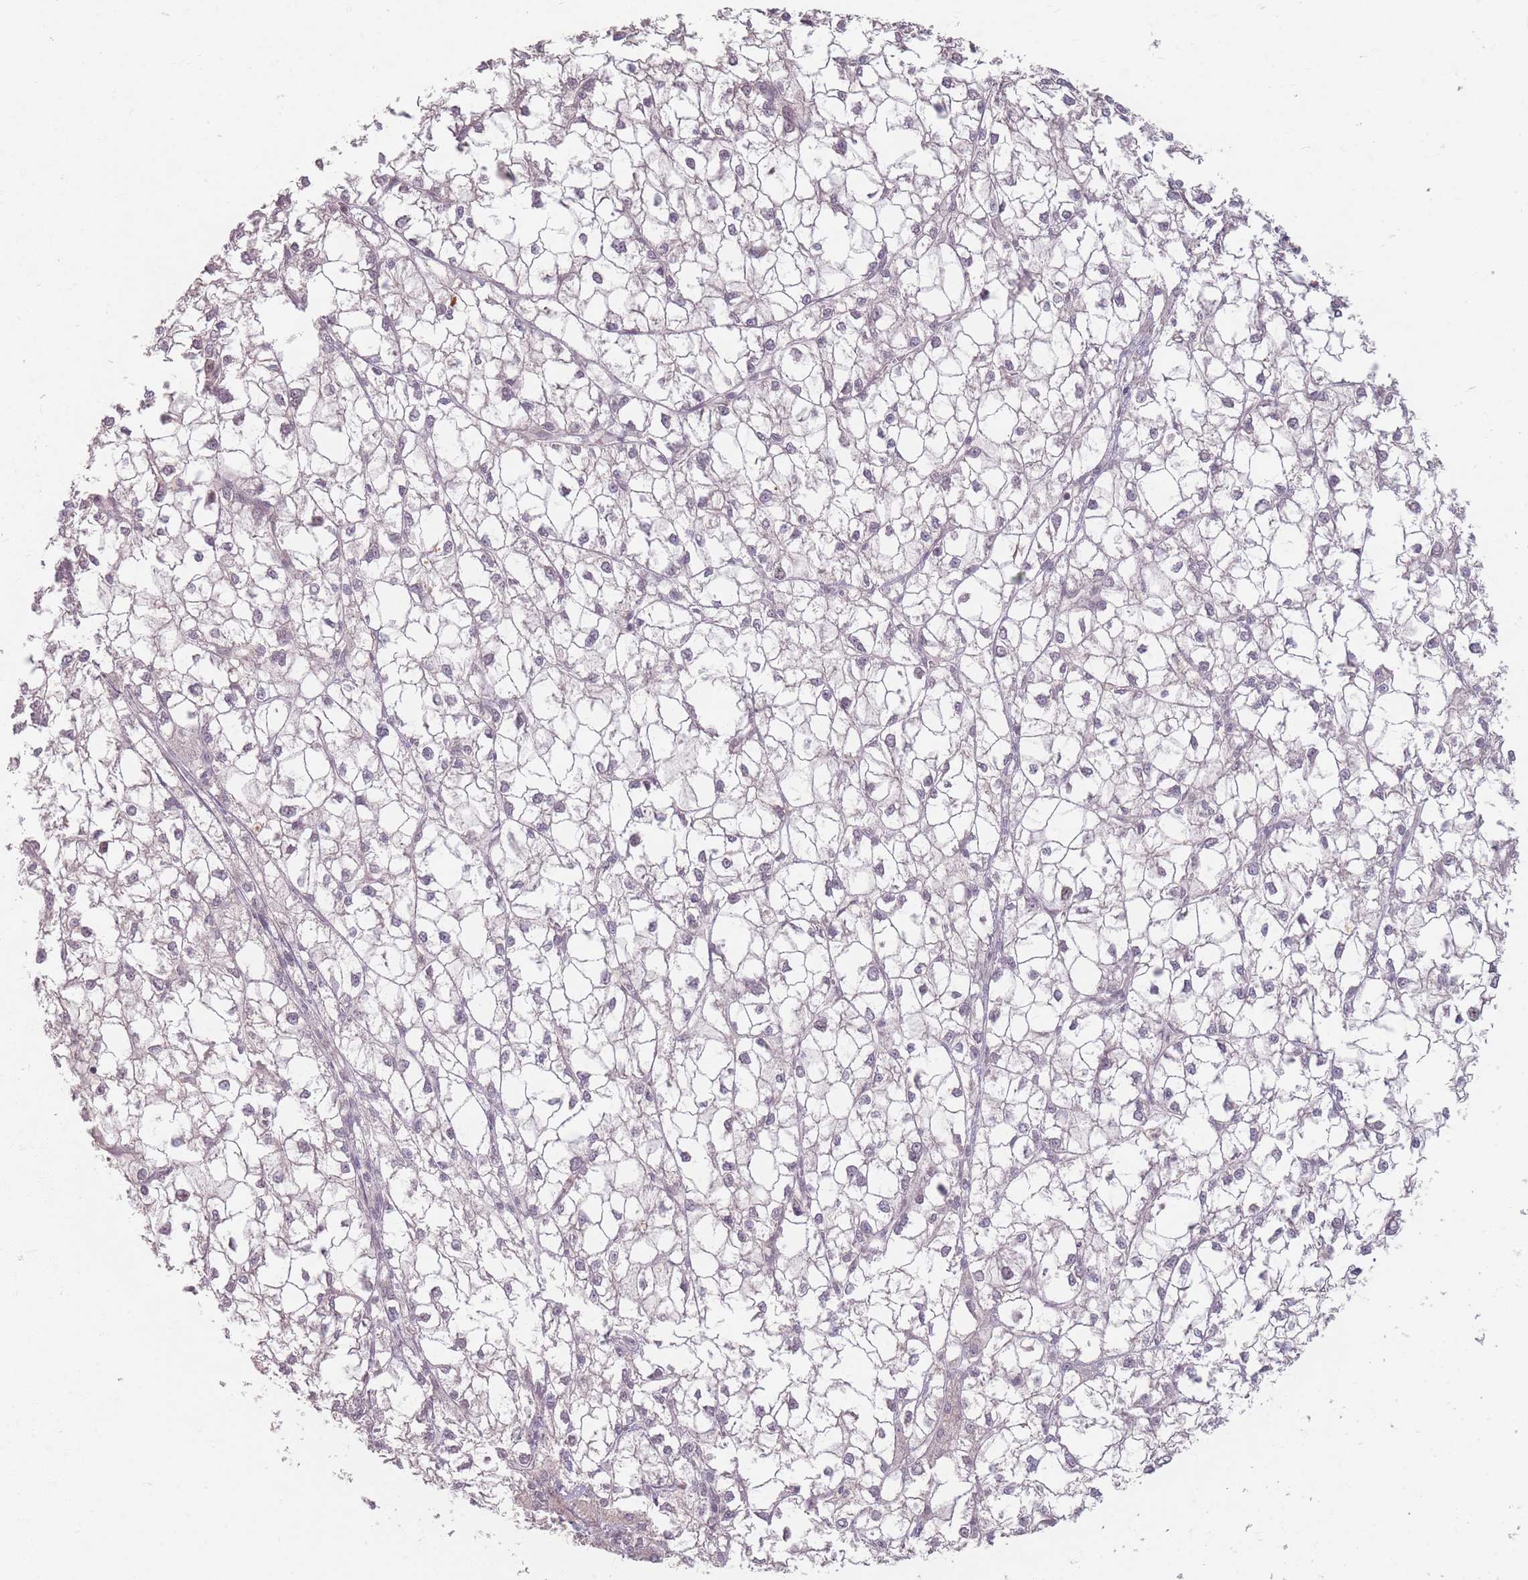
{"staining": {"intensity": "negative", "quantity": "none", "location": "none"}, "tissue": "liver cancer", "cell_type": "Tumor cells", "image_type": "cancer", "snomed": [{"axis": "morphology", "description": "Carcinoma, Hepatocellular, NOS"}, {"axis": "topography", "description": "Liver"}], "caption": "Immunohistochemistry of human liver cancer shows no positivity in tumor cells.", "gene": "GABRA6", "patient": {"sex": "female", "age": 43}}